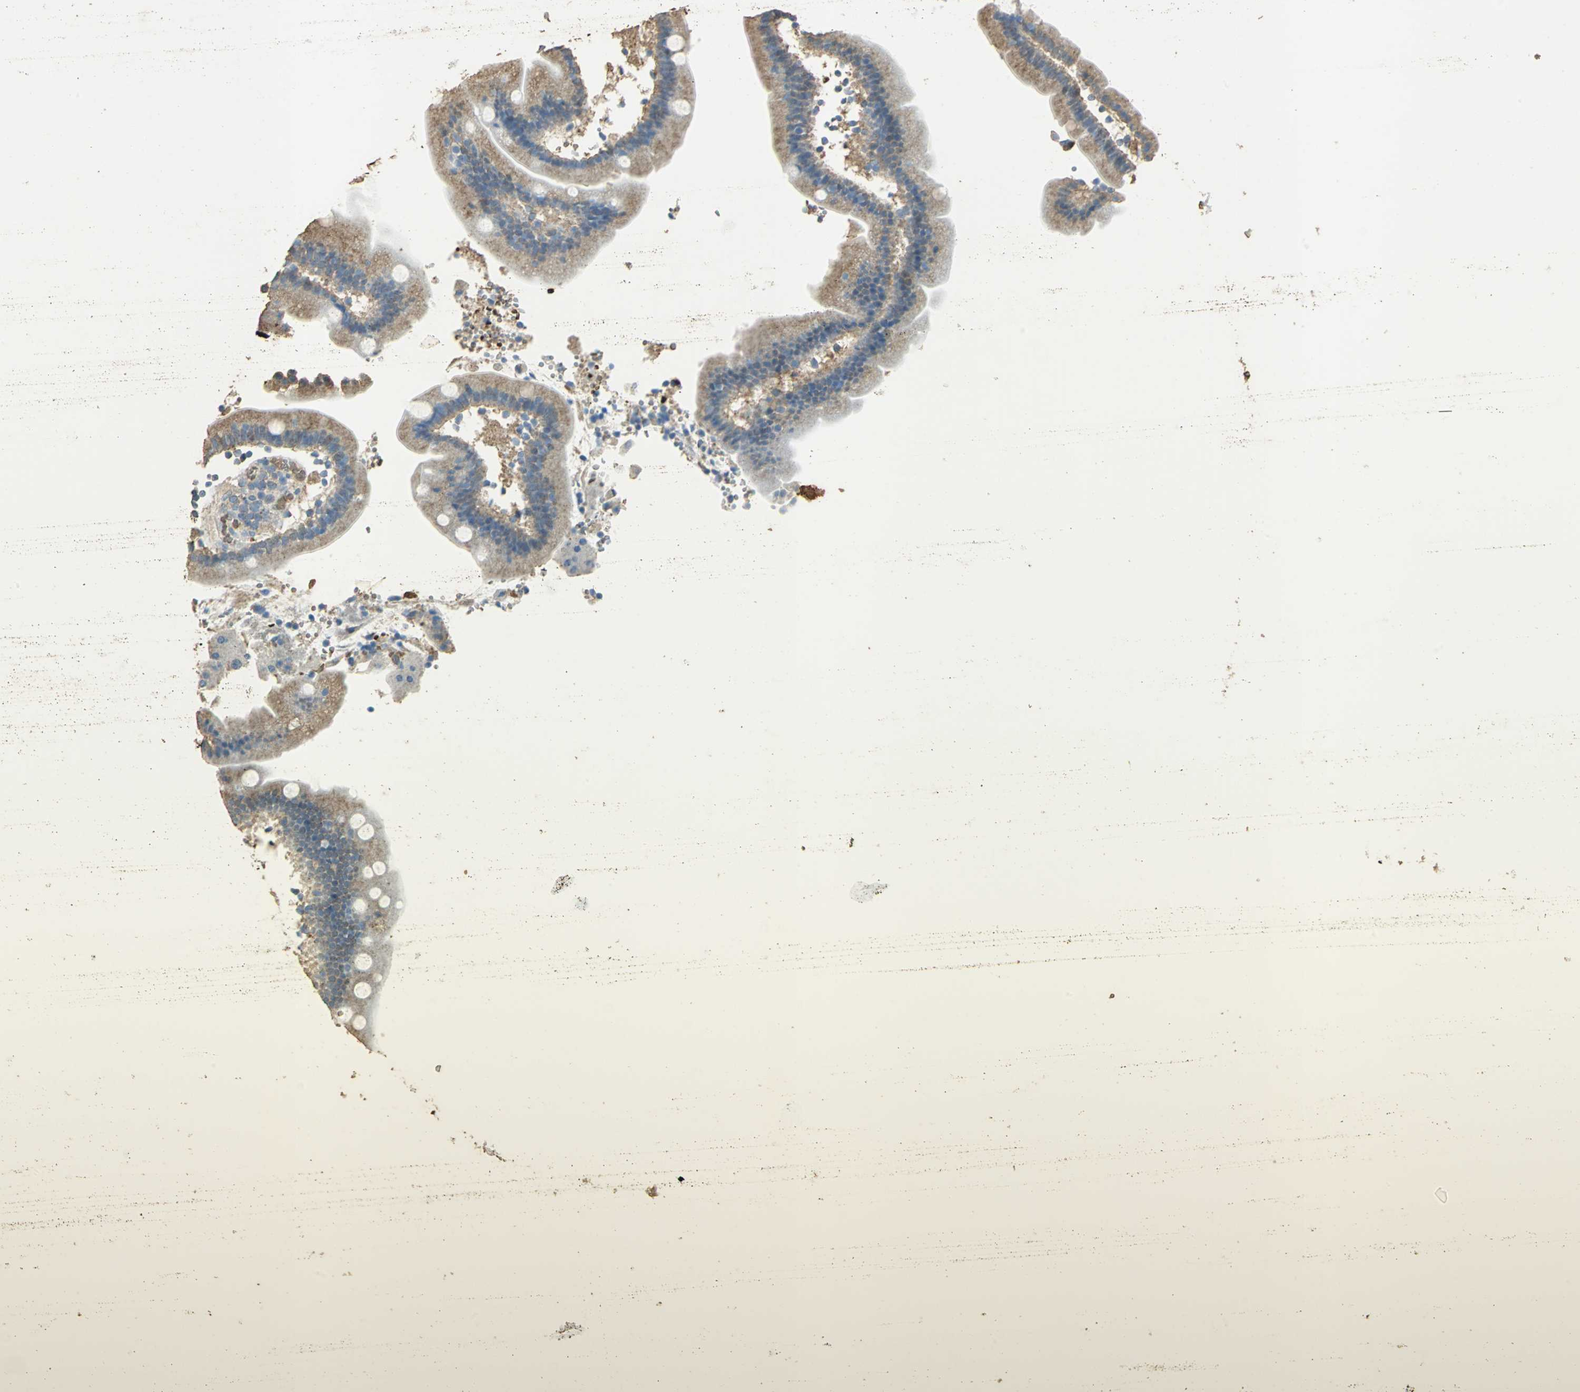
{"staining": {"intensity": "weak", "quantity": ">75%", "location": "cytoplasmic/membranous"}, "tissue": "duodenum", "cell_type": "Glandular cells", "image_type": "normal", "snomed": [{"axis": "morphology", "description": "Normal tissue, NOS"}, {"axis": "topography", "description": "Duodenum"}], "caption": "The micrograph shows immunohistochemical staining of normal duodenum. There is weak cytoplasmic/membranous staining is seen in about >75% of glandular cells.", "gene": "TRAPPC2", "patient": {"sex": "male", "age": 66}}